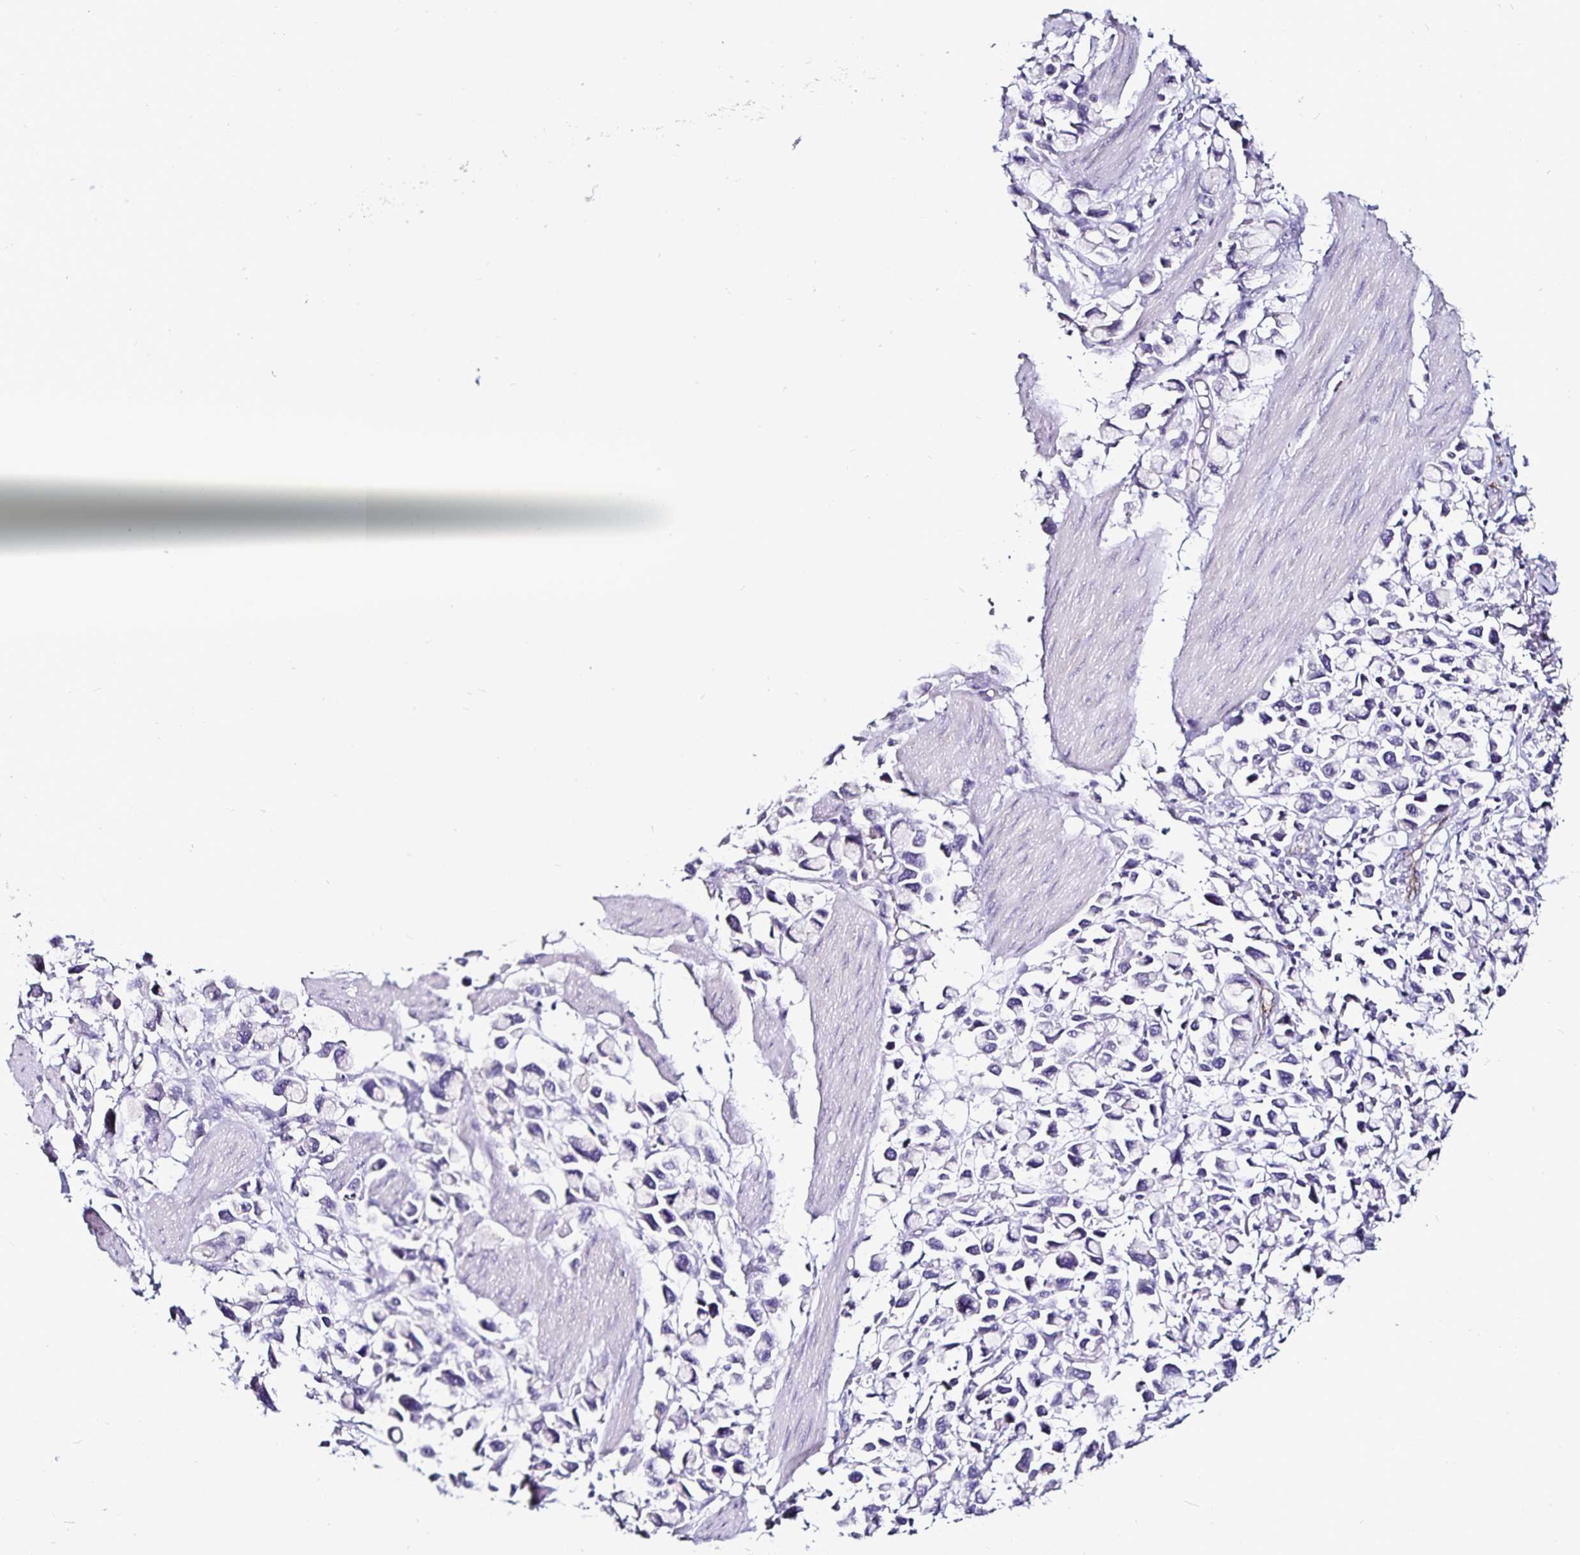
{"staining": {"intensity": "negative", "quantity": "none", "location": "none"}, "tissue": "stomach cancer", "cell_type": "Tumor cells", "image_type": "cancer", "snomed": [{"axis": "morphology", "description": "Adenocarcinoma, NOS"}, {"axis": "topography", "description": "Stomach"}], "caption": "Immunohistochemistry photomicrograph of stomach cancer stained for a protein (brown), which displays no staining in tumor cells.", "gene": "TSPAN7", "patient": {"sex": "female", "age": 81}}